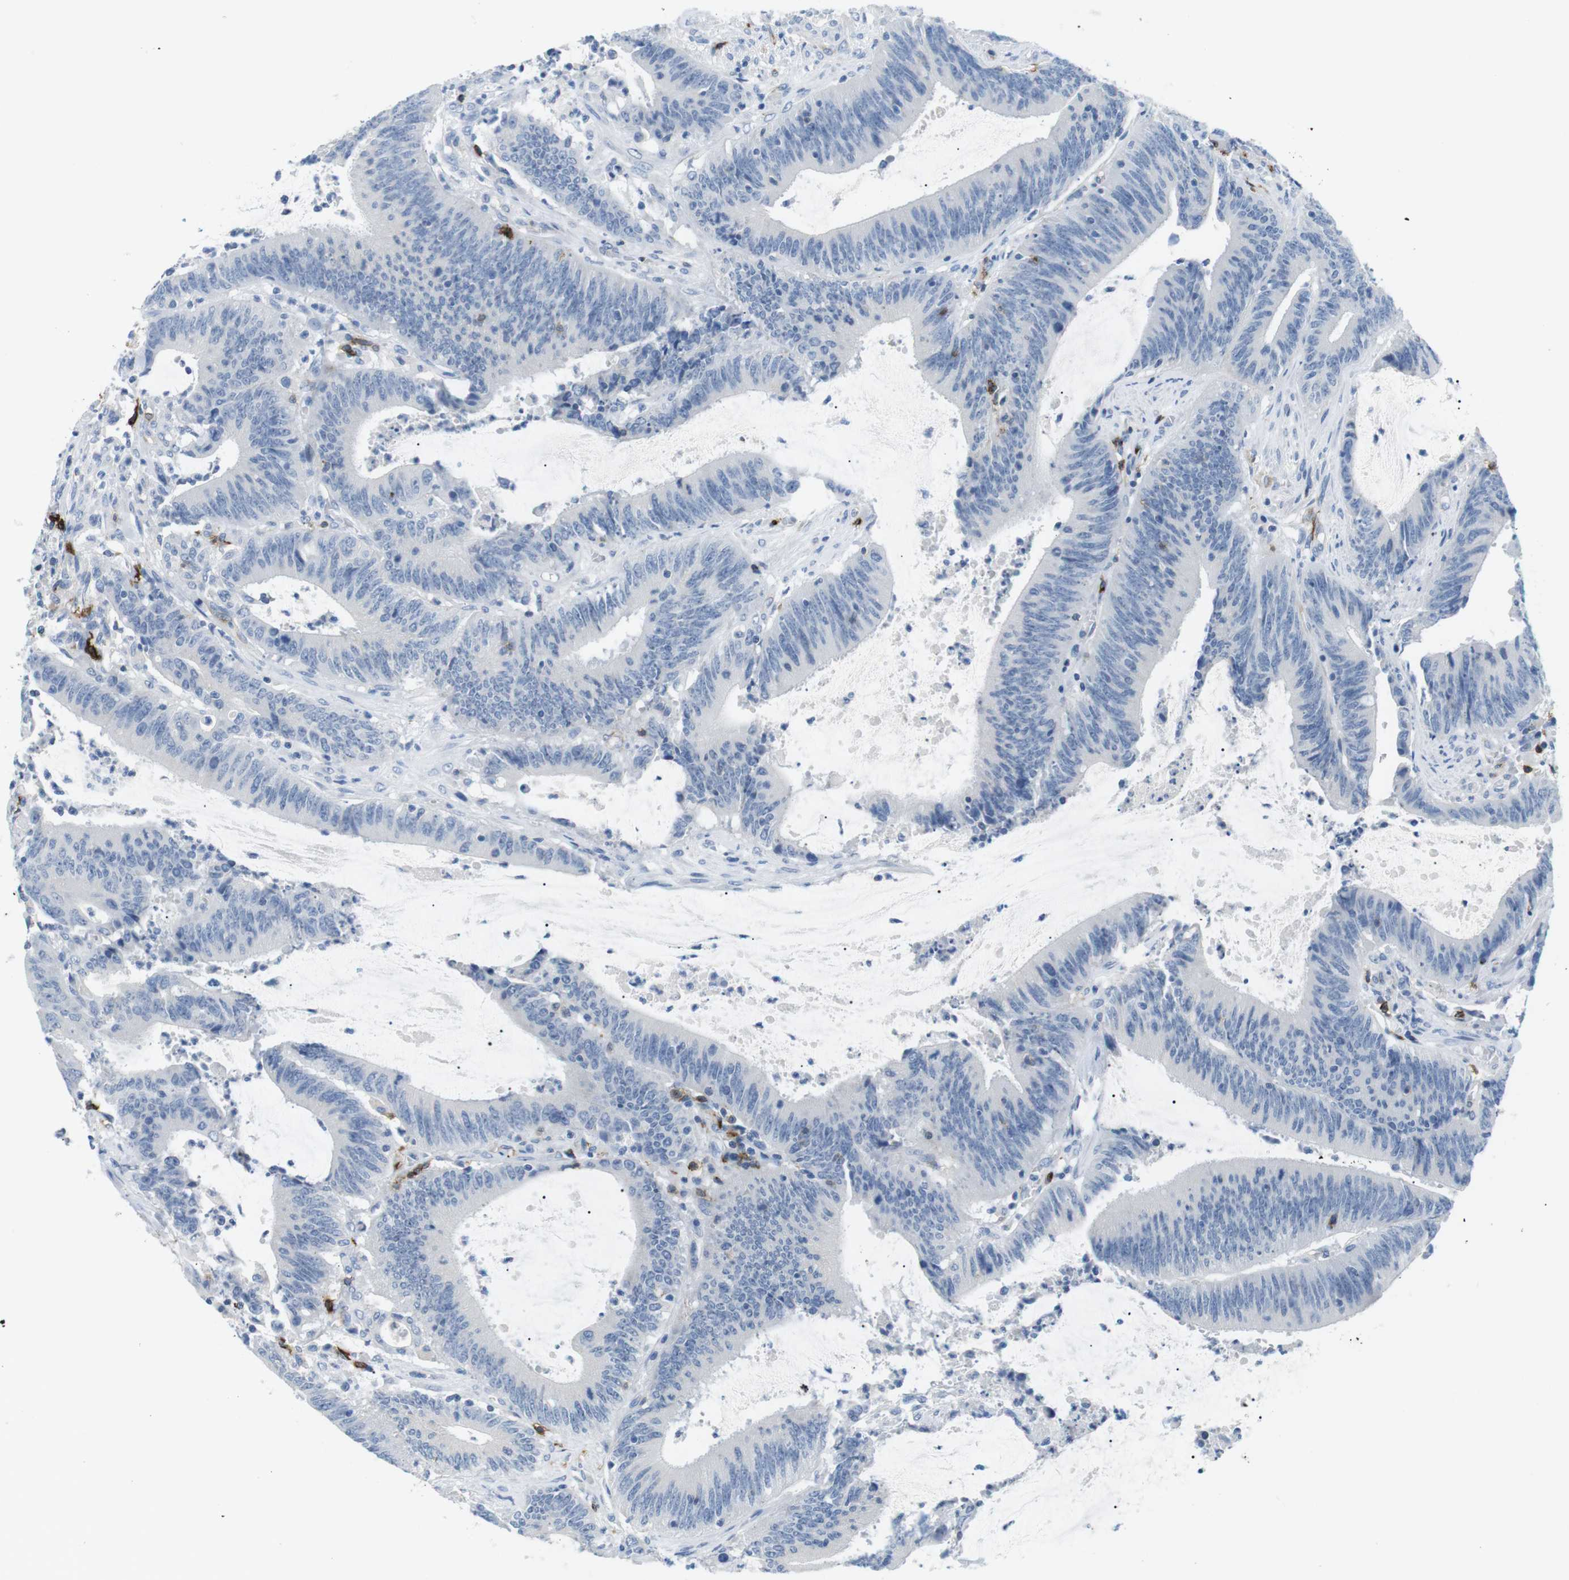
{"staining": {"intensity": "negative", "quantity": "none", "location": "none"}, "tissue": "colorectal cancer", "cell_type": "Tumor cells", "image_type": "cancer", "snomed": [{"axis": "morphology", "description": "Normal tissue, NOS"}, {"axis": "morphology", "description": "Adenocarcinoma, NOS"}, {"axis": "topography", "description": "Rectum"}], "caption": "High power microscopy micrograph of an immunohistochemistry image of colorectal adenocarcinoma, revealing no significant positivity in tumor cells.", "gene": "TNFRSF4", "patient": {"sex": "female", "age": 66}}